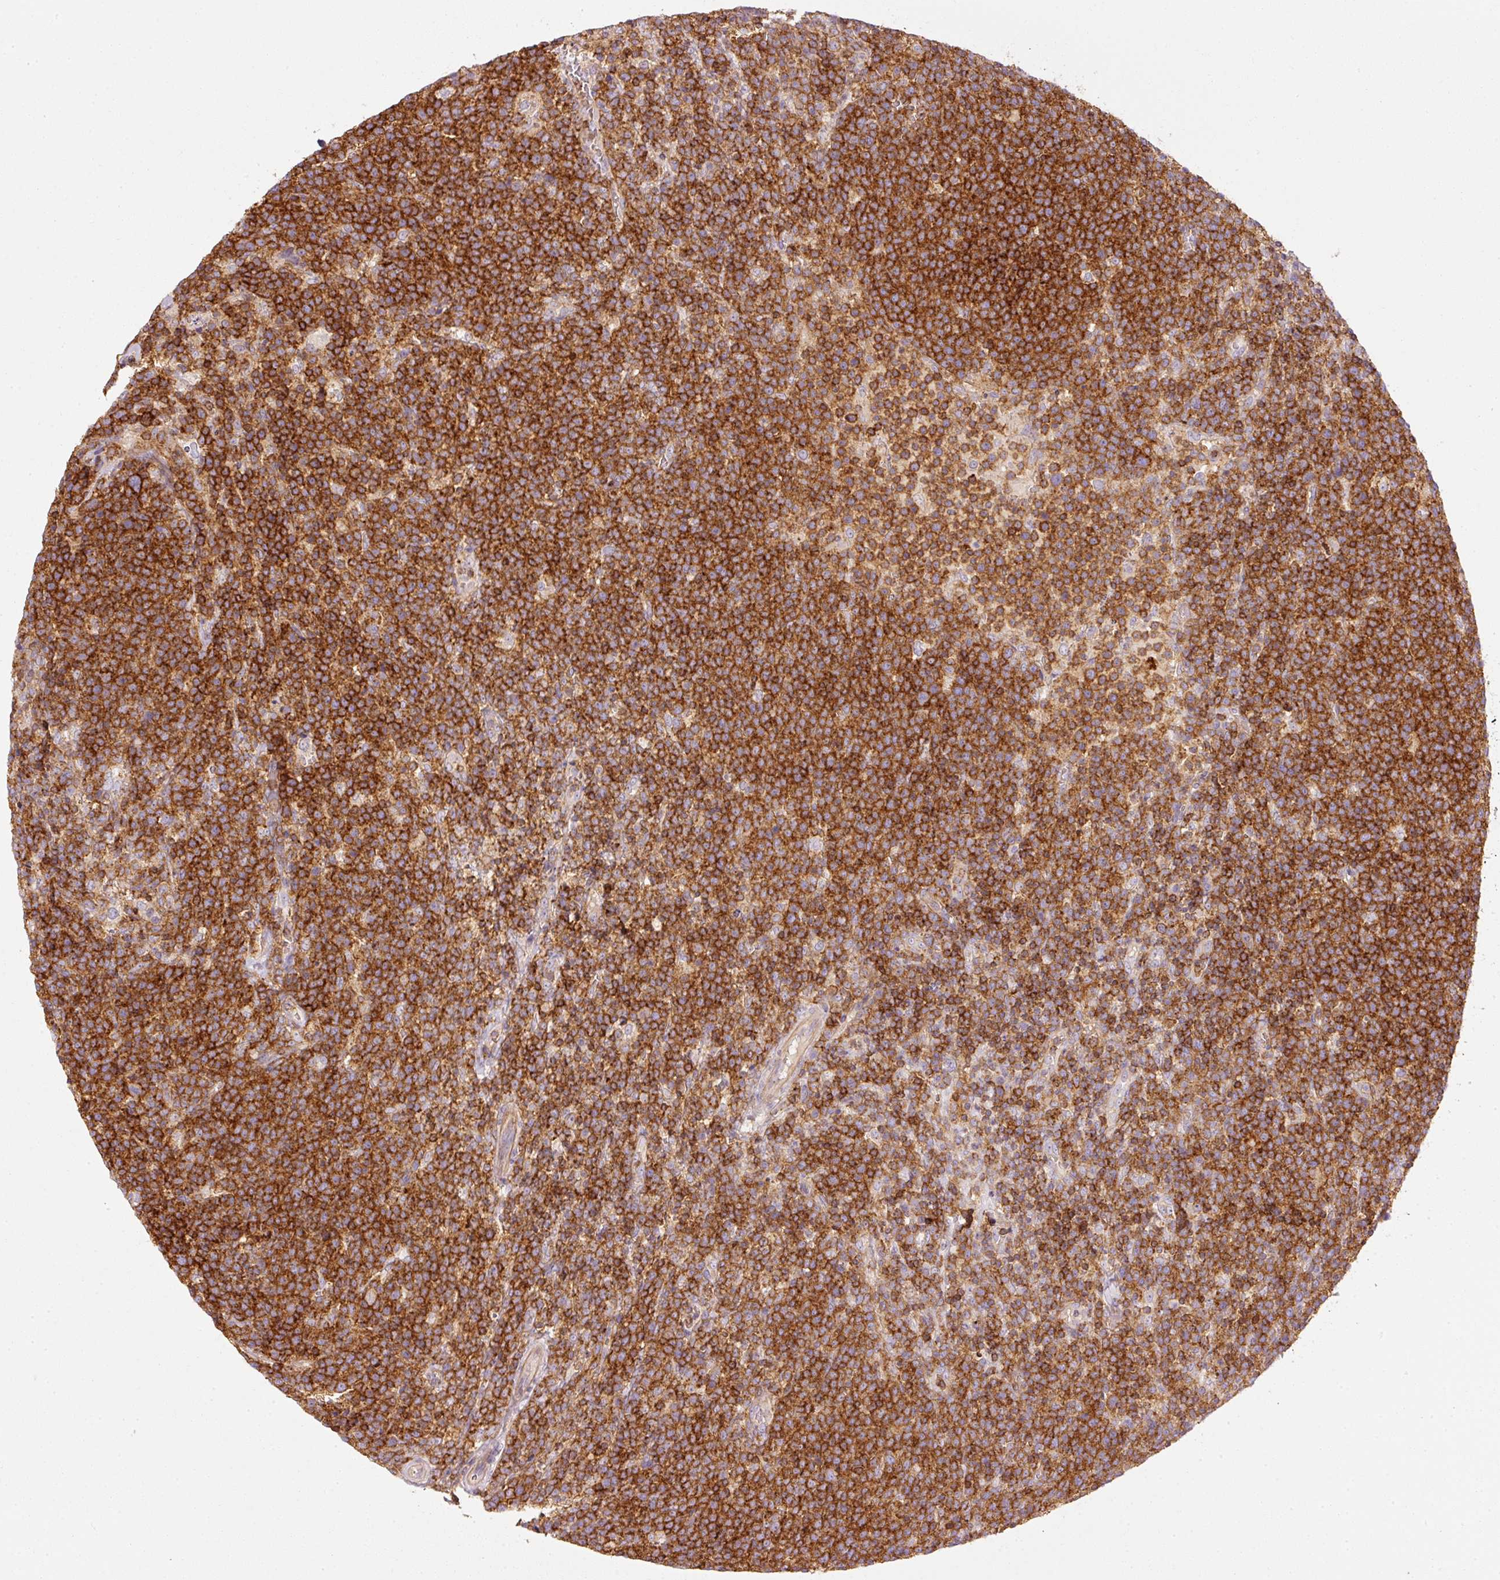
{"staining": {"intensity": "strong", "quantity": ">75%", "location": "cytoplasmic/membranous"}, "tissue": "lymphoma", "cell_type": "Tumor cells", "image_type": "cancer", "snomed": [{"axis": "morphology", "description": "Malignant lymphoma, non-Hodgkin's type, High grade"}, {"axis": "topography", "description": "Lymph node"}], "caption": "IHC (DAB (3,3'-diaminobenzidine)) staining of lymphoma demonstrates strong cytoplasmic/membranous protein staining in about >75% of tumor cells. (DAB IHC with brightfield microscopy, high magnification).", "gene": "SIPA1", "patient": {"sex": "male", "age": 61}}